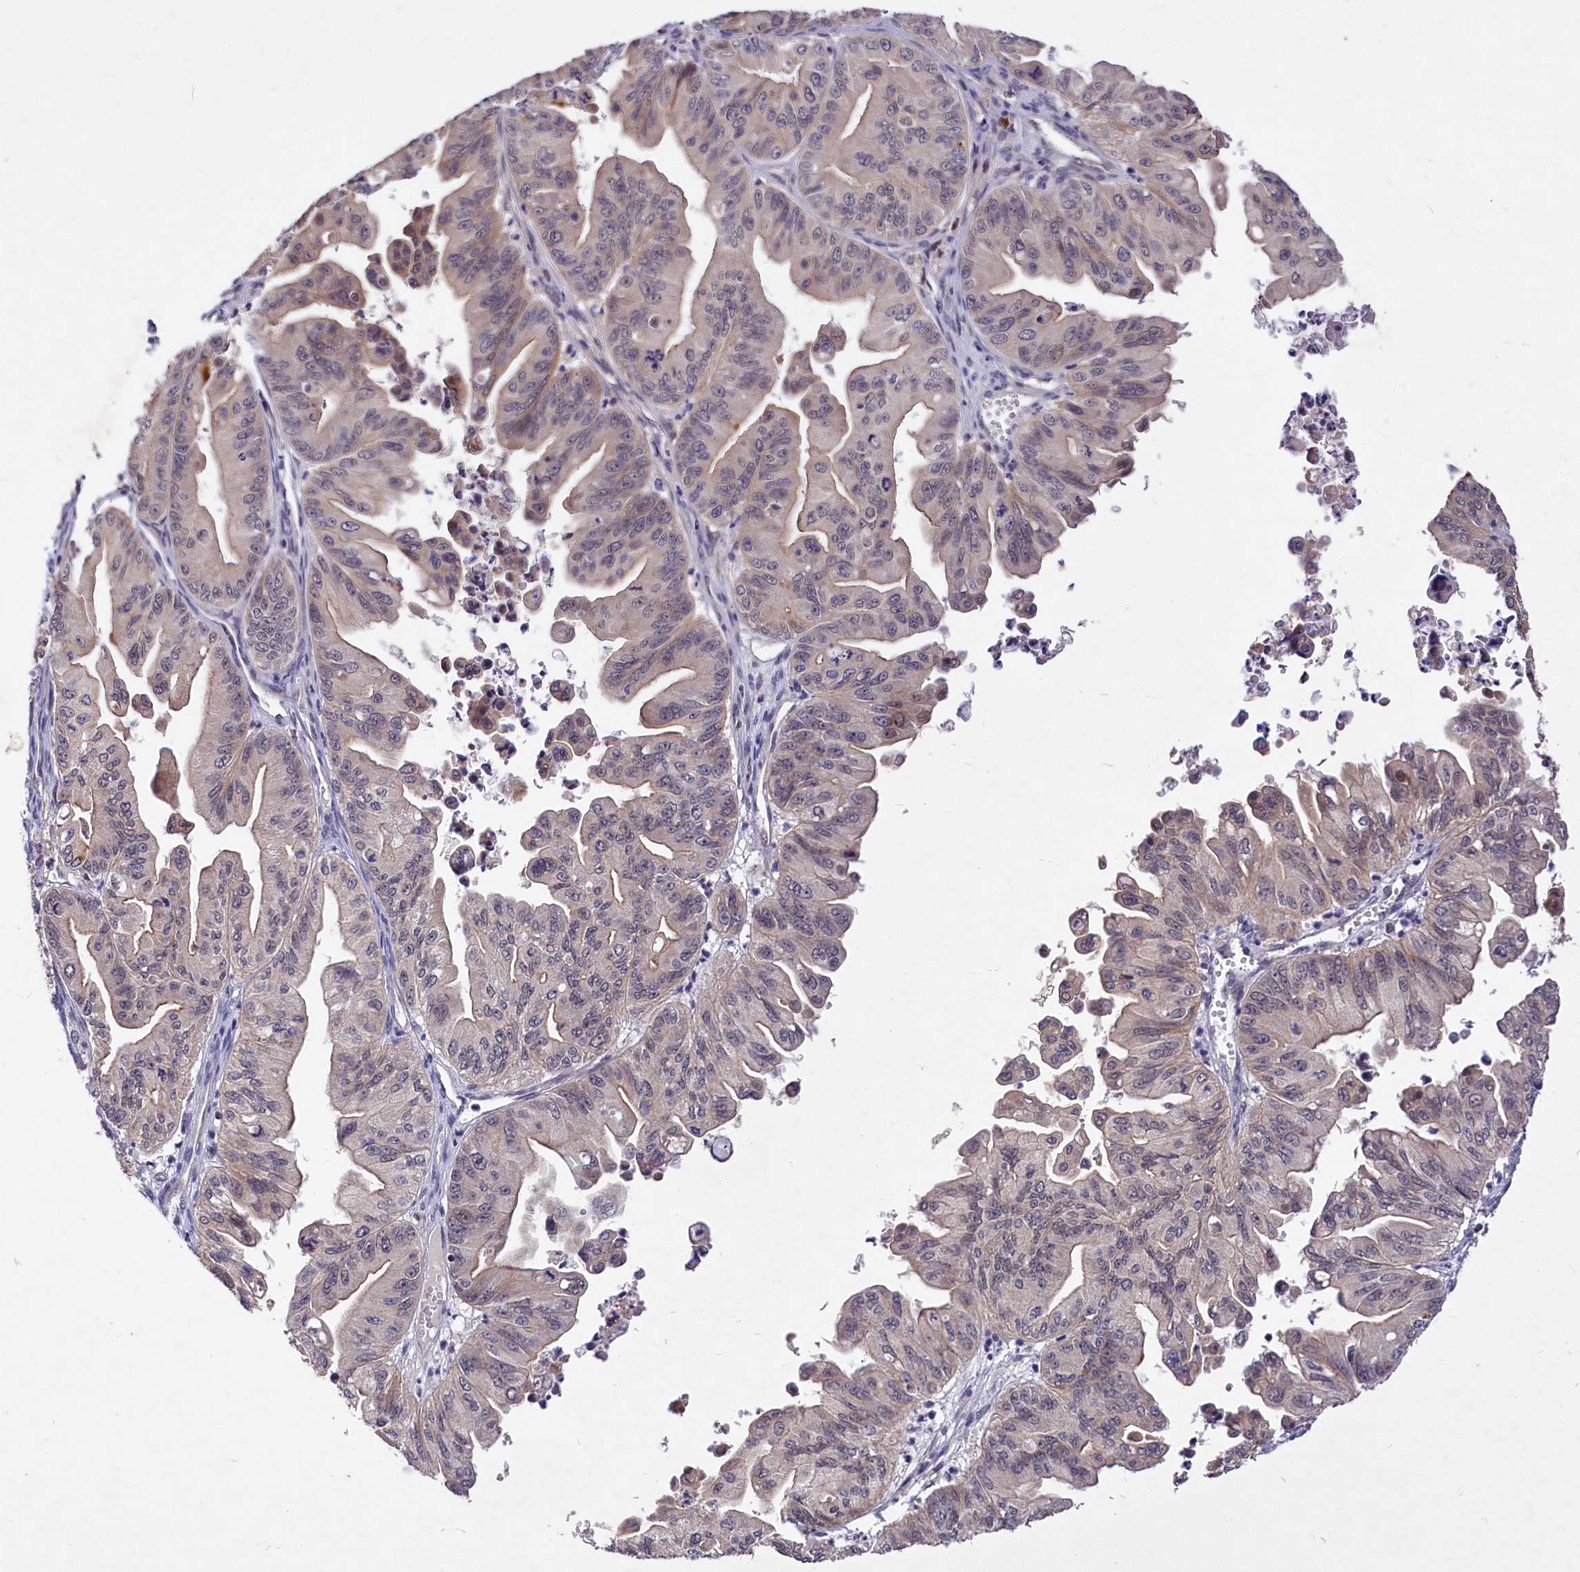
{"staining": {"intensity": "moderate", "quantity": "<25%", "location": "cytoplasmic/membranous"}, "tissue": "ovarian cancer", "cell_type": "Tumor cells", "image_type": "cancer", "snomed": [{"axis": "morphology", "description": "Cystadenocarcinoma, mucinous, NOS"}, {"axis": "topography", "description": "Ovary"}], "caption": "High-power microscopy captured an IHC photomicrograph of ovarian mucinous cystadenocarcinoma, revealing moderate cytoplasmic/membranous expression in approximately <25% of tumor cells.", "gene": "UBE3A", "patient": {"sex": "female", "age": 71}}